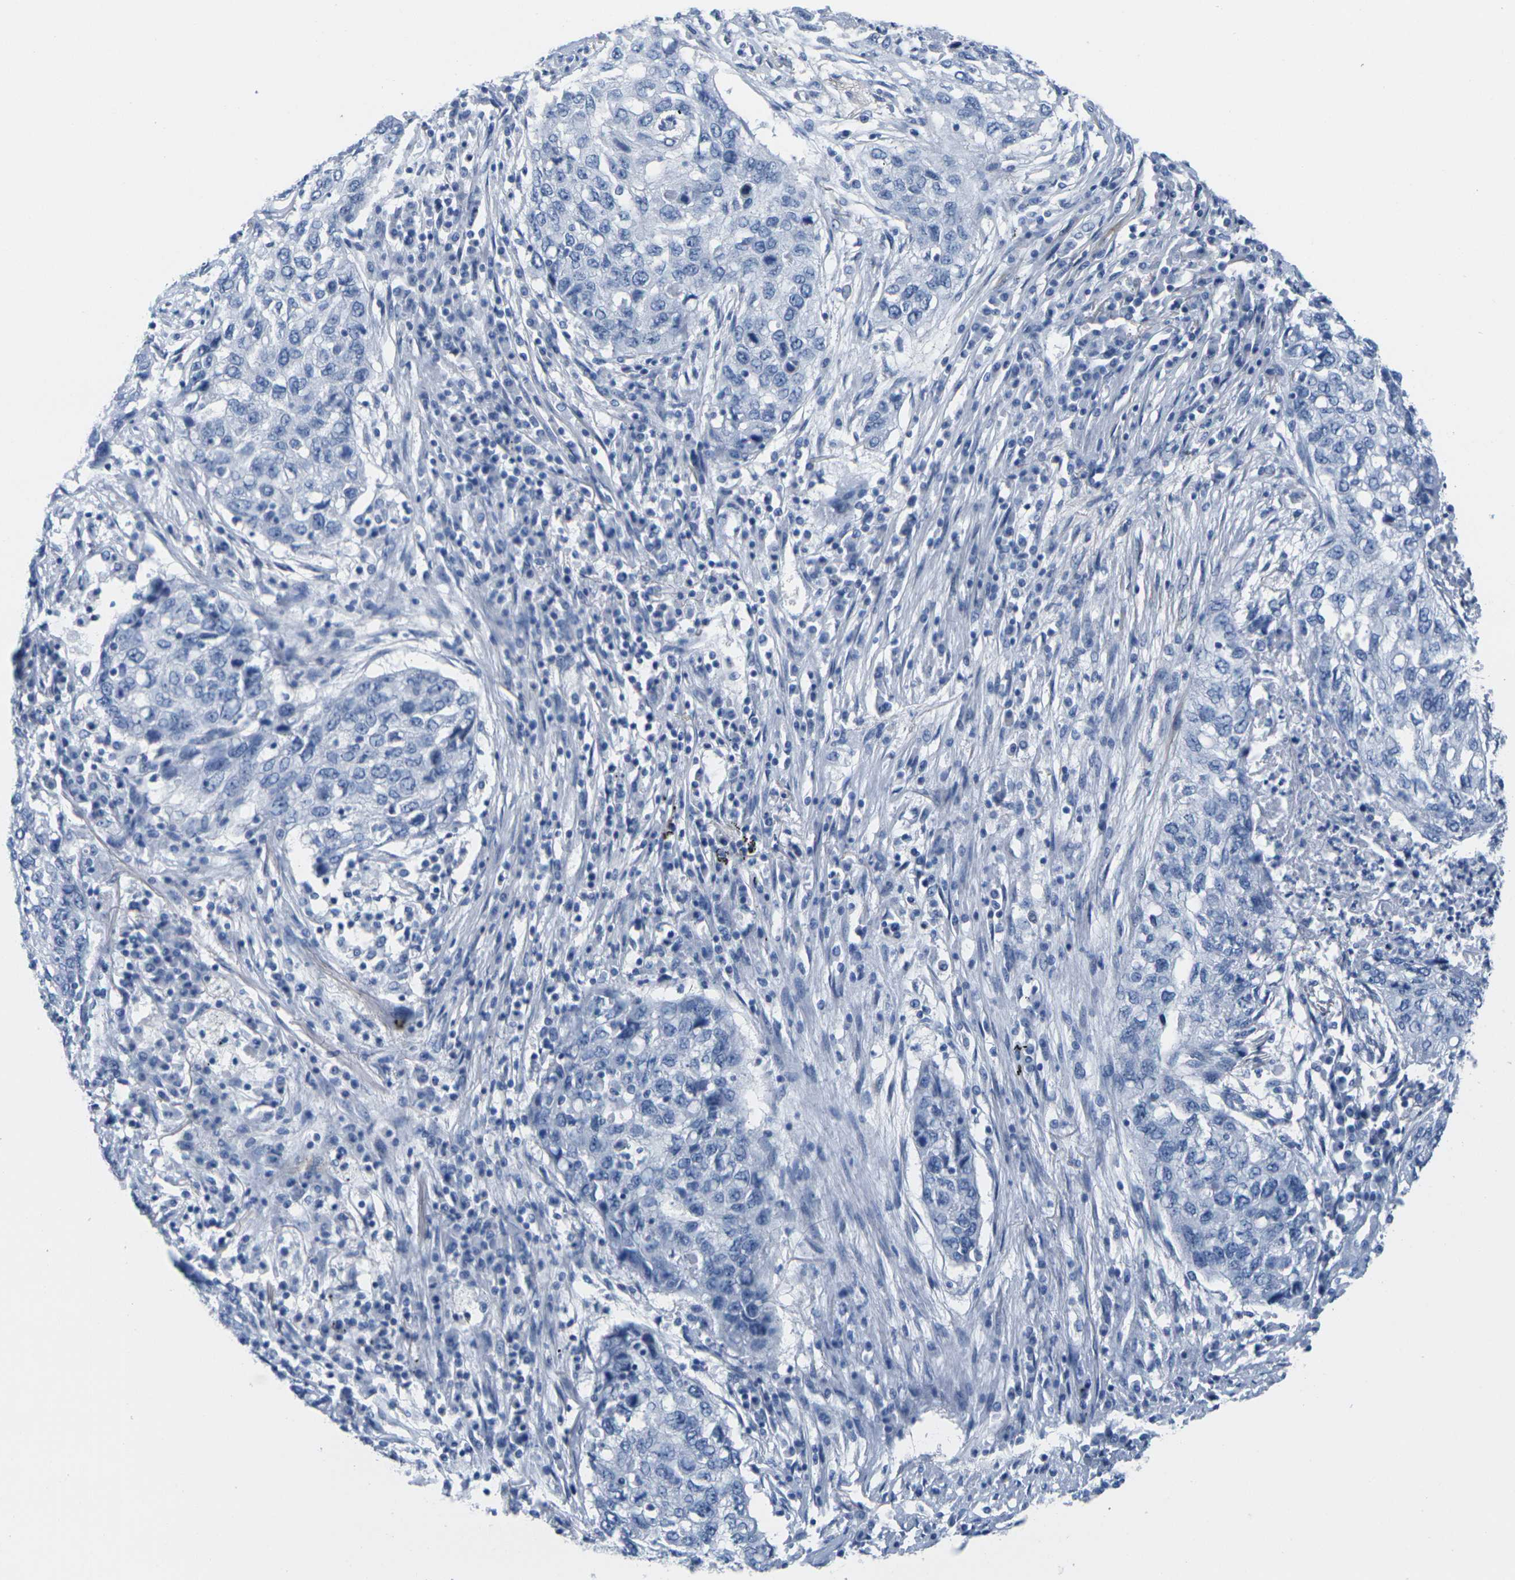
{"staining": {"intensity": "negative", "quantity": "none", "location": "none"}, "tissue": "lung cancer", "cell_type": "Tumor cells", "image_type": "cancer", "snomed": [{"axis": "morphology", "description": "Squamous cell carcinoma, NOS"}, {"axis": "topography", "description": "Lung"}], "caption": "Immunohistochemical staining of human lung cancer exhibits no significant staining in tumor cells. The staining is performed using DAB (3,3'-diaminobenzidine) brown chromogen with nuclei counter-stained in using hematoxylin.", "gene": "CNN1", "patient": {"sex": "female", "age": 63}}